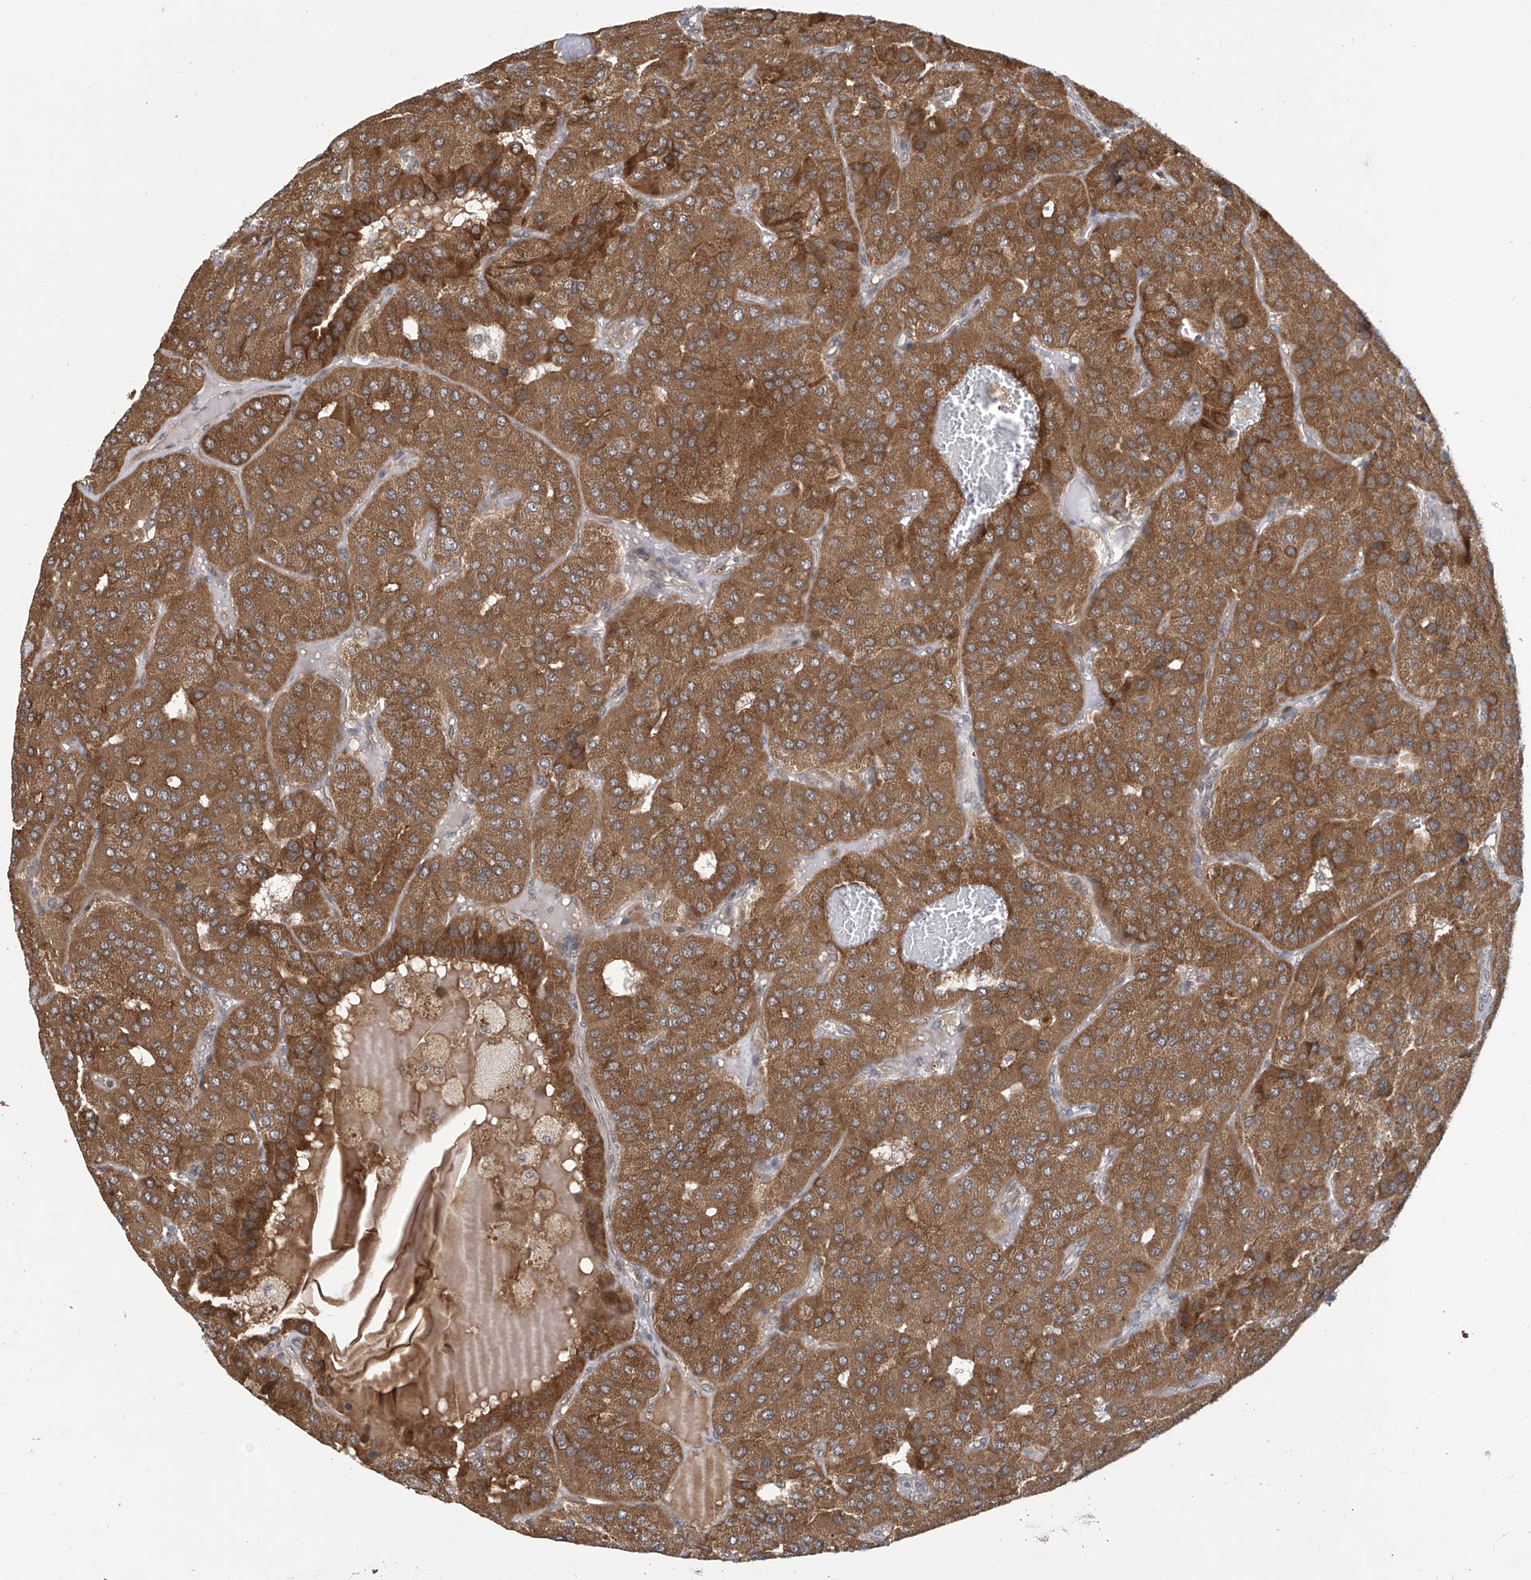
{"staining": {"intensity": "moderate", "quantity": ">75%", "location": "cytoplasmic/membranous"}, "tissue": "parathyroid gland", "cell_type": "Glandular cells", "image_type": "normal", "snomed": [{"axis": "morphology", "description": "Normal tissue, NOS"}, {"axis": "morphology", "description": "Adenoma, NOS"}, {"axis": "topography", "description": "Parathyroid gland"}], "caption": "Immunohistochemical staining of normal parathyroid gland exhibits medium levels of moderate cytoplasmic/membranous expression in approximately >75% of glandular cells.", "gene": "ABHD13", "patient": {"sex": "female", "age": 86}}